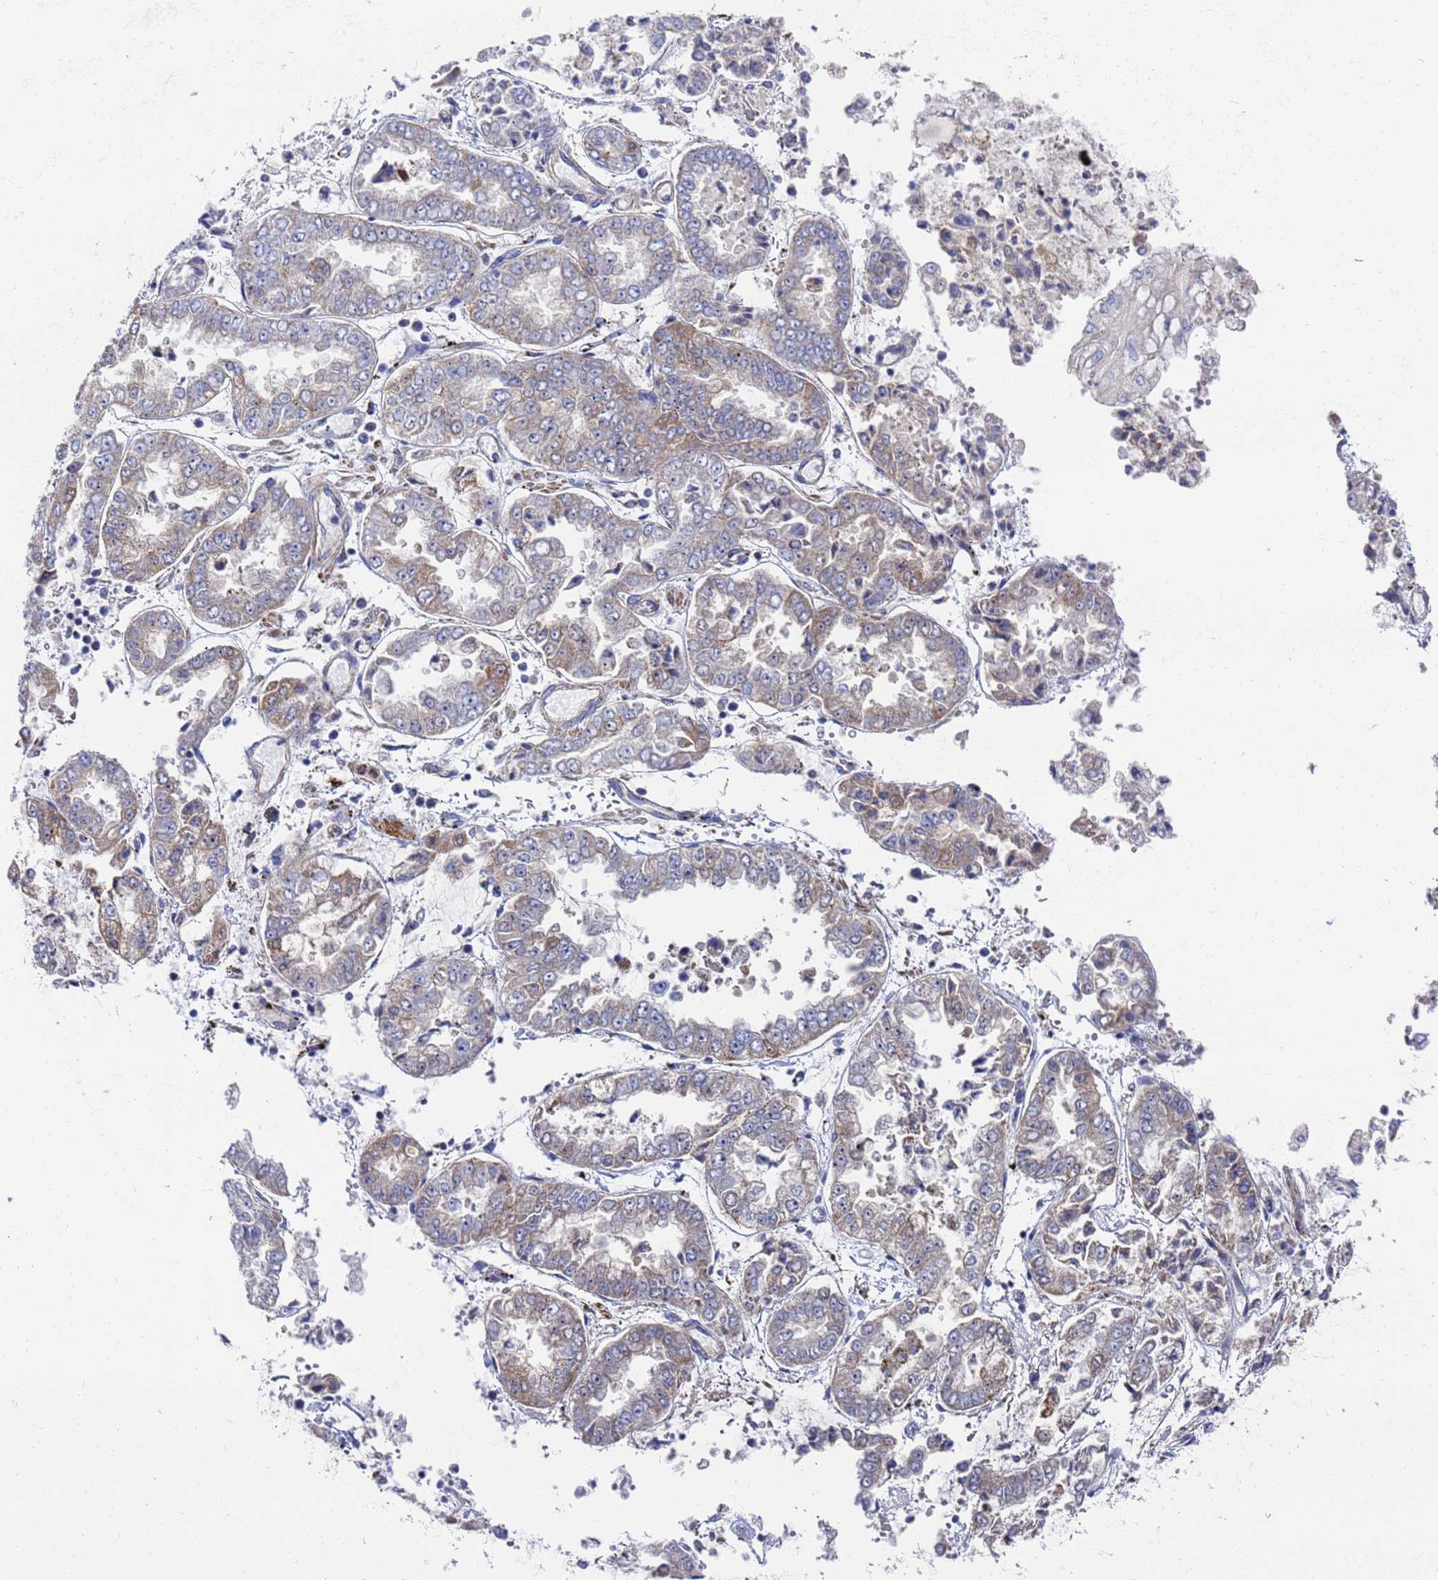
{"staining": {"intensity": "moderate", "quantity": "25%-75%", "location": "cytoplasmic/membranous"}, "tissue": "stomach cancer", "cell_type": "Tumor cells", "image_type": "cancer", "snomed": [{"axis": "morphology", "description": "Adenocarcinoma, NOS"}, {"axis": "topography", "description": "Stomach"}], "caption": "Protein expression analysis of stomach cancer (adenocarcinoma) shows moderate cytoplasmic/membranous expression in about 25%-75% of tumor cells.", "gene": "FAHD2A", "patient": {"sex": "male", "age": 76}}